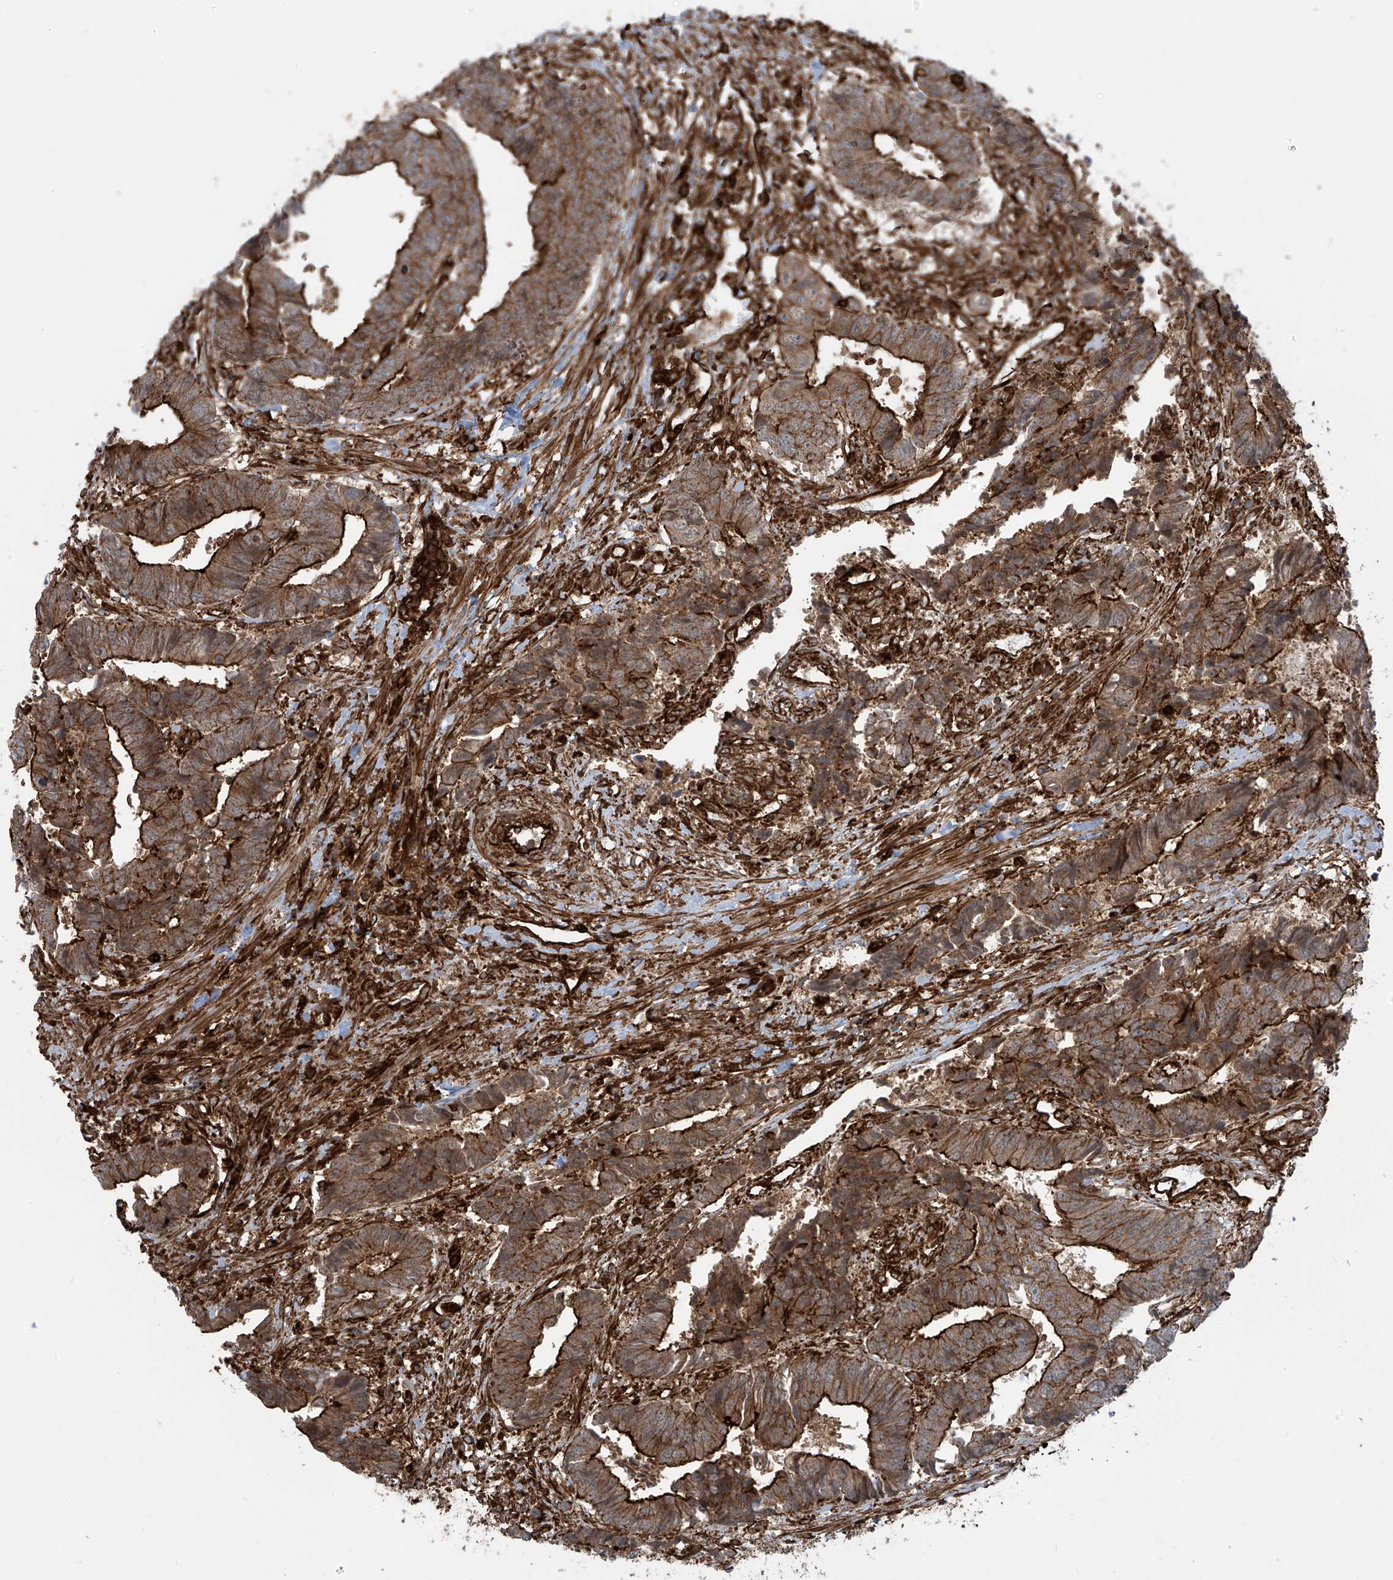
{"staining": {"intensity": "strong", "quantity": ">75%", "location": "cytoplasmic/membranous"}, "tissue": "colorectal cancer", "cell_type": "Tumor cells", "image_type": "cancer", "snomed": [{"axis": "morphology", "description": "Adenocarcinoma, NOS"}, {"axis": "topography", "description": "Rectum"}], "caption": "The histopathology image displays staining of adenocarcinoma (colorectal), revealing strong cytoplasmic/membranous protein expression (brown color) within tumor cells.", "gene": "SLC9A2", "patient": {"sex": "male", "age": 84}}